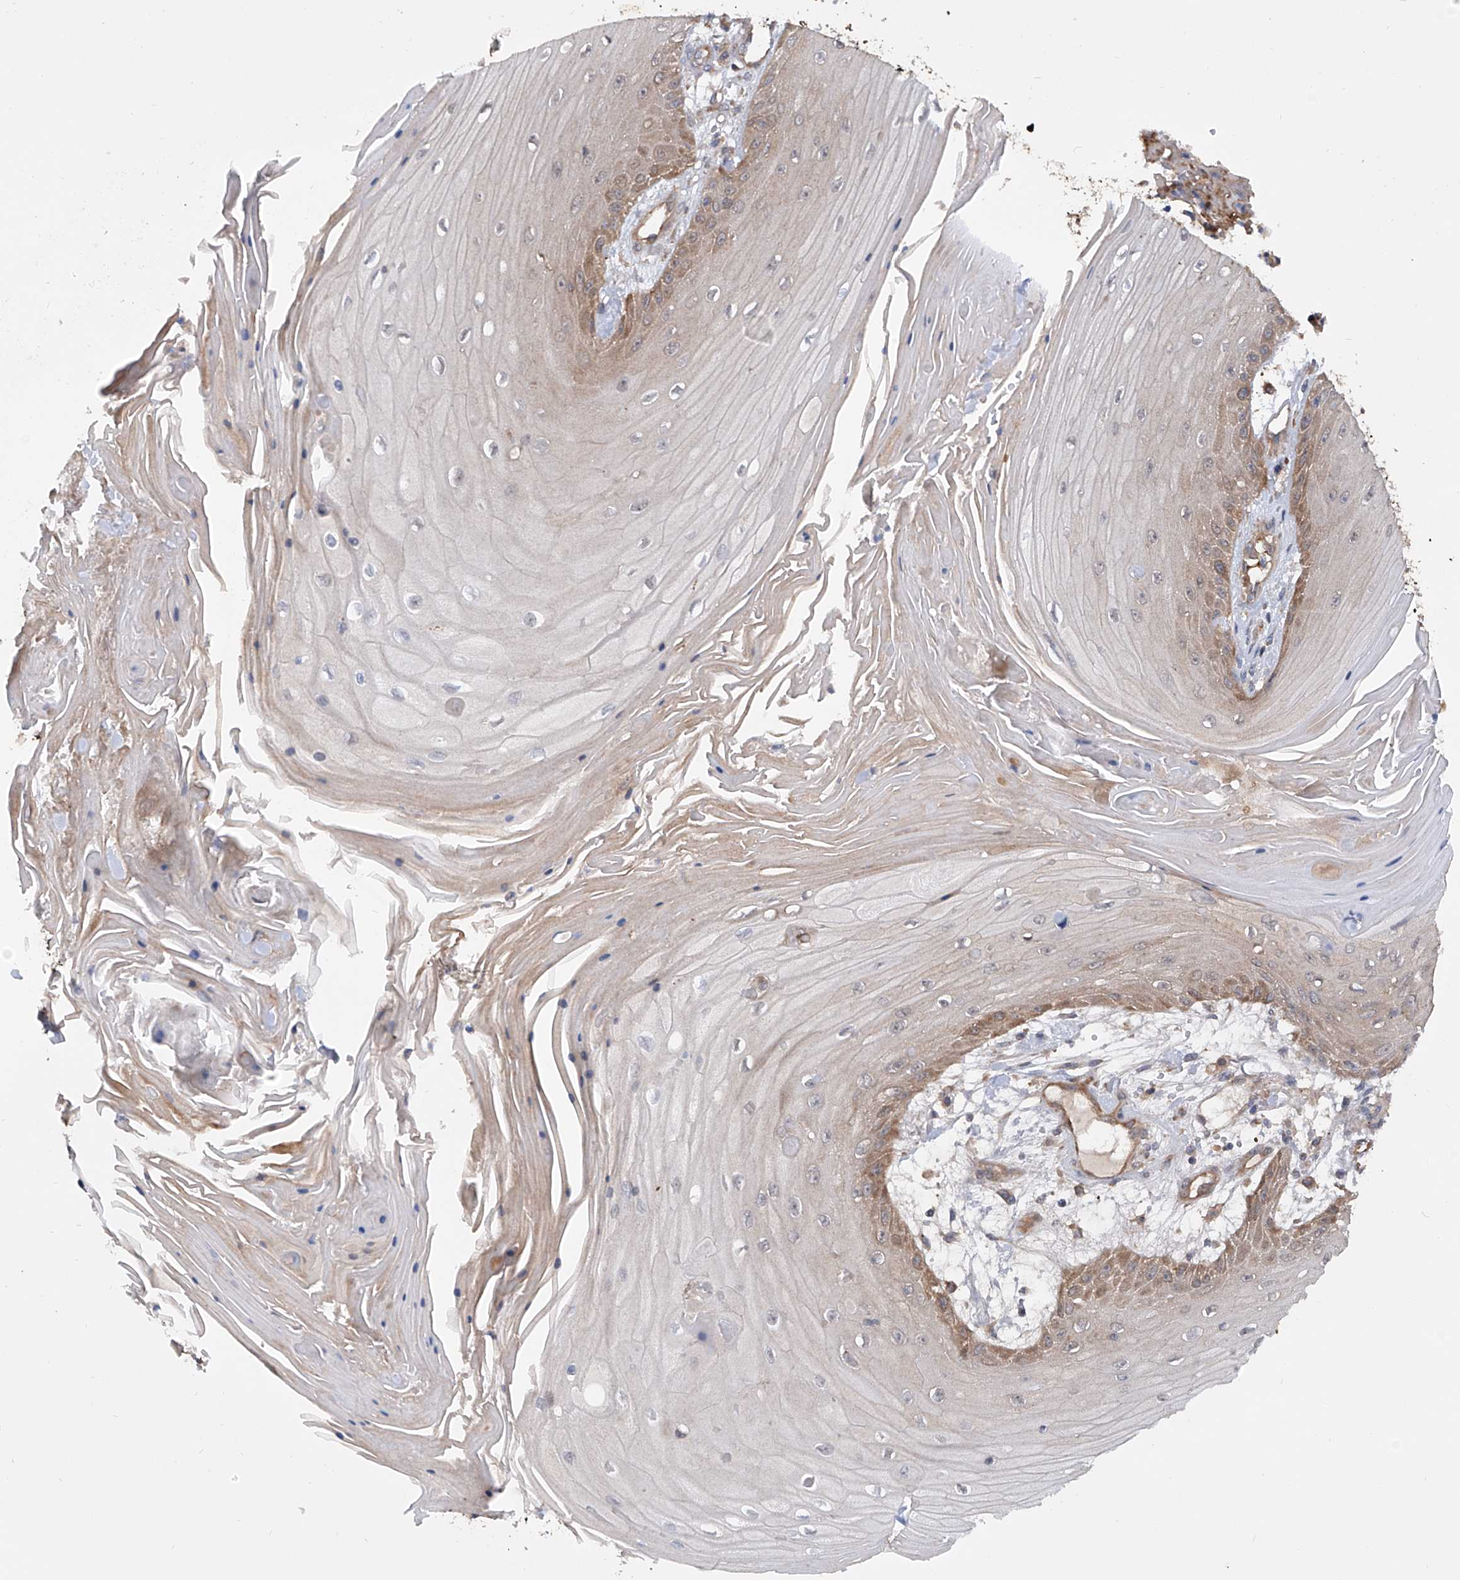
{"staining": {"intensity": "moderate", "quantity": "<25%", "location": "cytoplasmic/membranous"}, "tissue": "skin cancer", "cell_type": "Tumor cells", "image_type": "cancer", "snomed": [{"axis": "morphology", "description": "Squamous cell carcinoma, NOS"}, {"axis": "topography", "description": "Skin"}], "caption": "A high-resolution image shows immunohistochemistry staining of skin cancer, which shows moderate cytoplasmic/membranous expression in approximately <25% of tumor cells. (brown staining indicates protein expression, while blue staining denotes nuclei).", "gene": "NUDT17", "patient": {"sex": "male", "age": 74}}